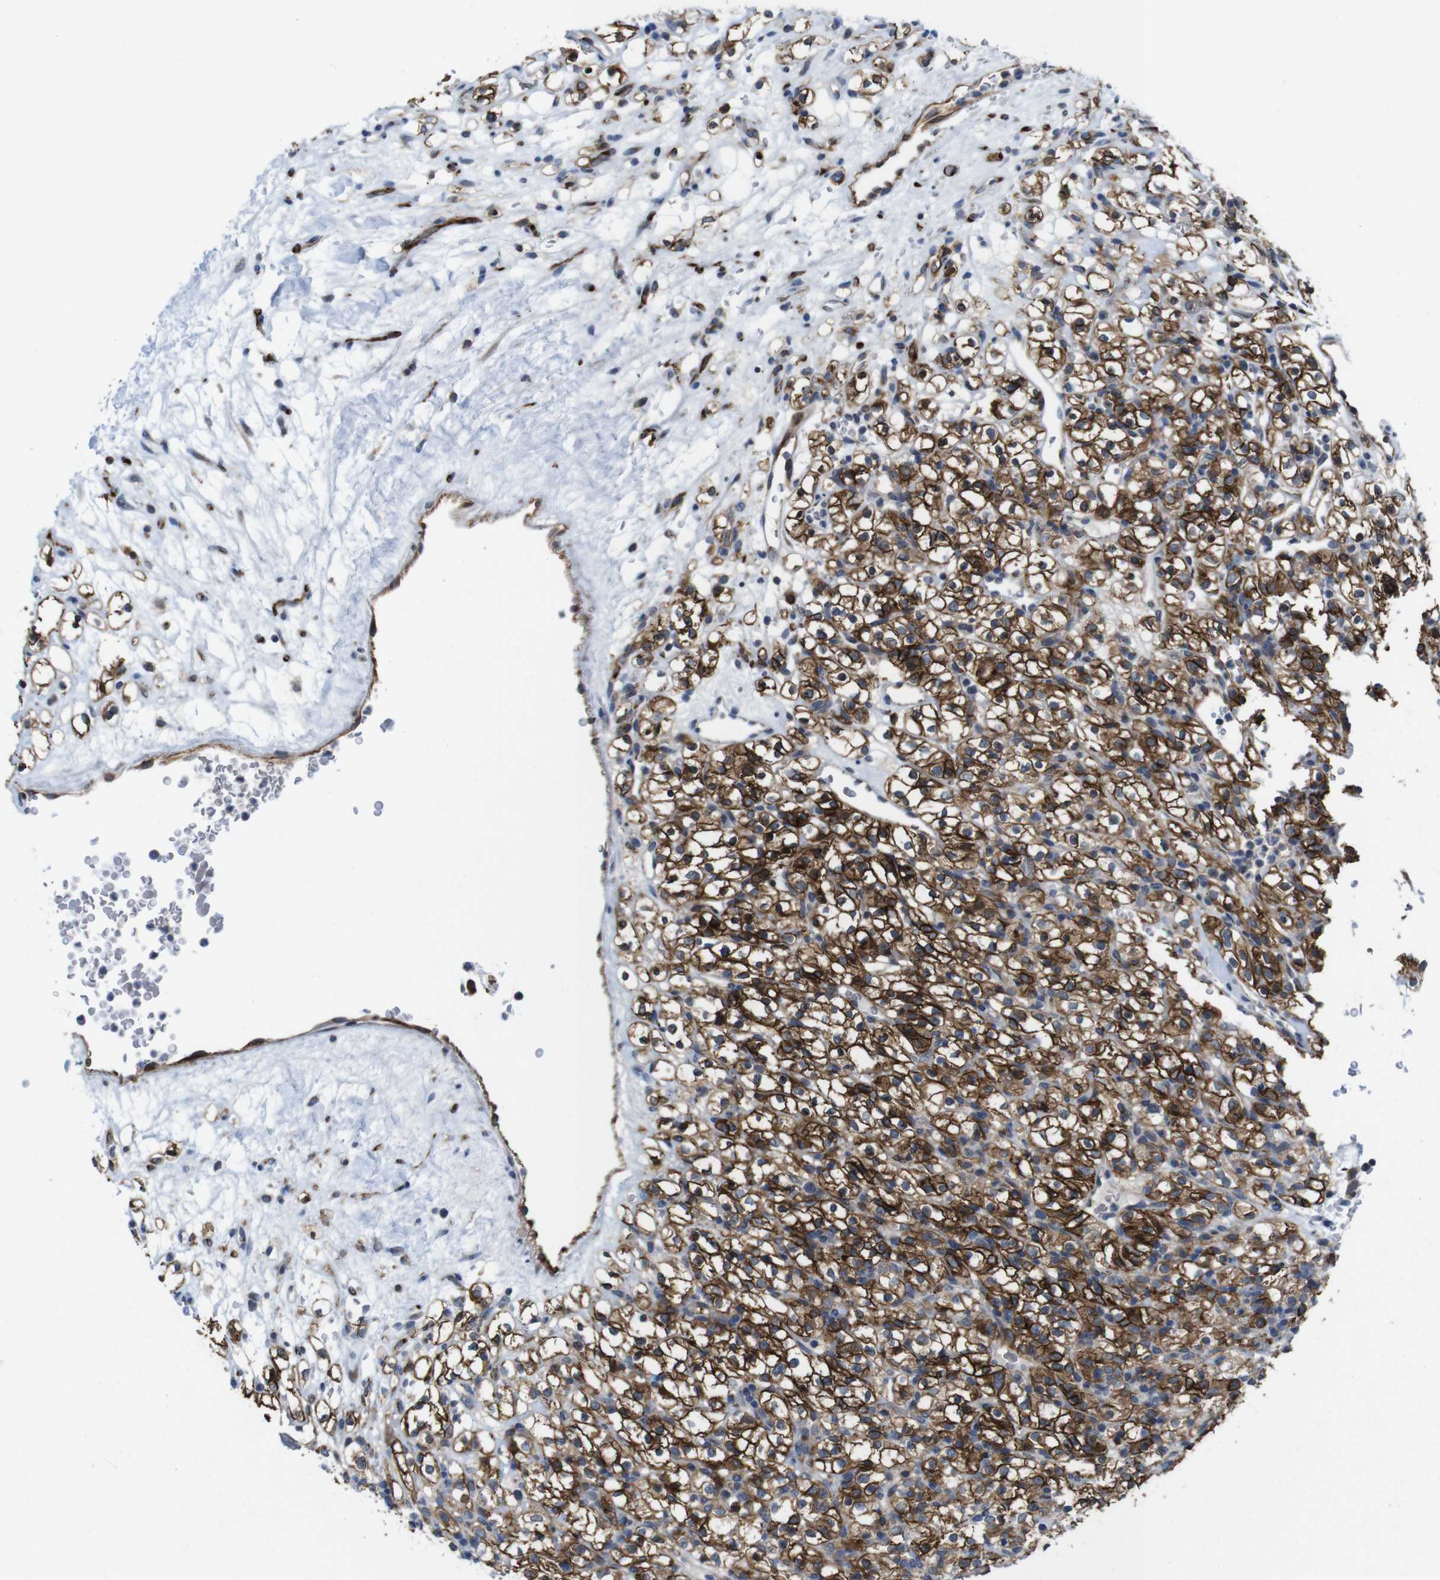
{"staining": {"intensity": "strong", "quantity": ">75%", "location": "cytoplasmic/membranous"}, "tissue": "renal cancer", "cell_type": "Tumor cells", "image_type": "cancer", "snomed": [{"axis": "morphology", "description": "Normal tissue, NOS"}, {"axis": "morphology", "description": "Adenocarcinoma, NOS"}, {"axis": "topography", "description": "Kidney"}], "caption": "IHC of human adenocarcinoma (renal) displays high levels of strong cytoplasmic/membranous positivity in about >75% of tumor cells. Immunohistochemistry (ihc) stains the protein of interest in brown and the nuclei are stained blue.", "gene": "EFCAB14", "patient": {"sex": "female", "age": 72}}